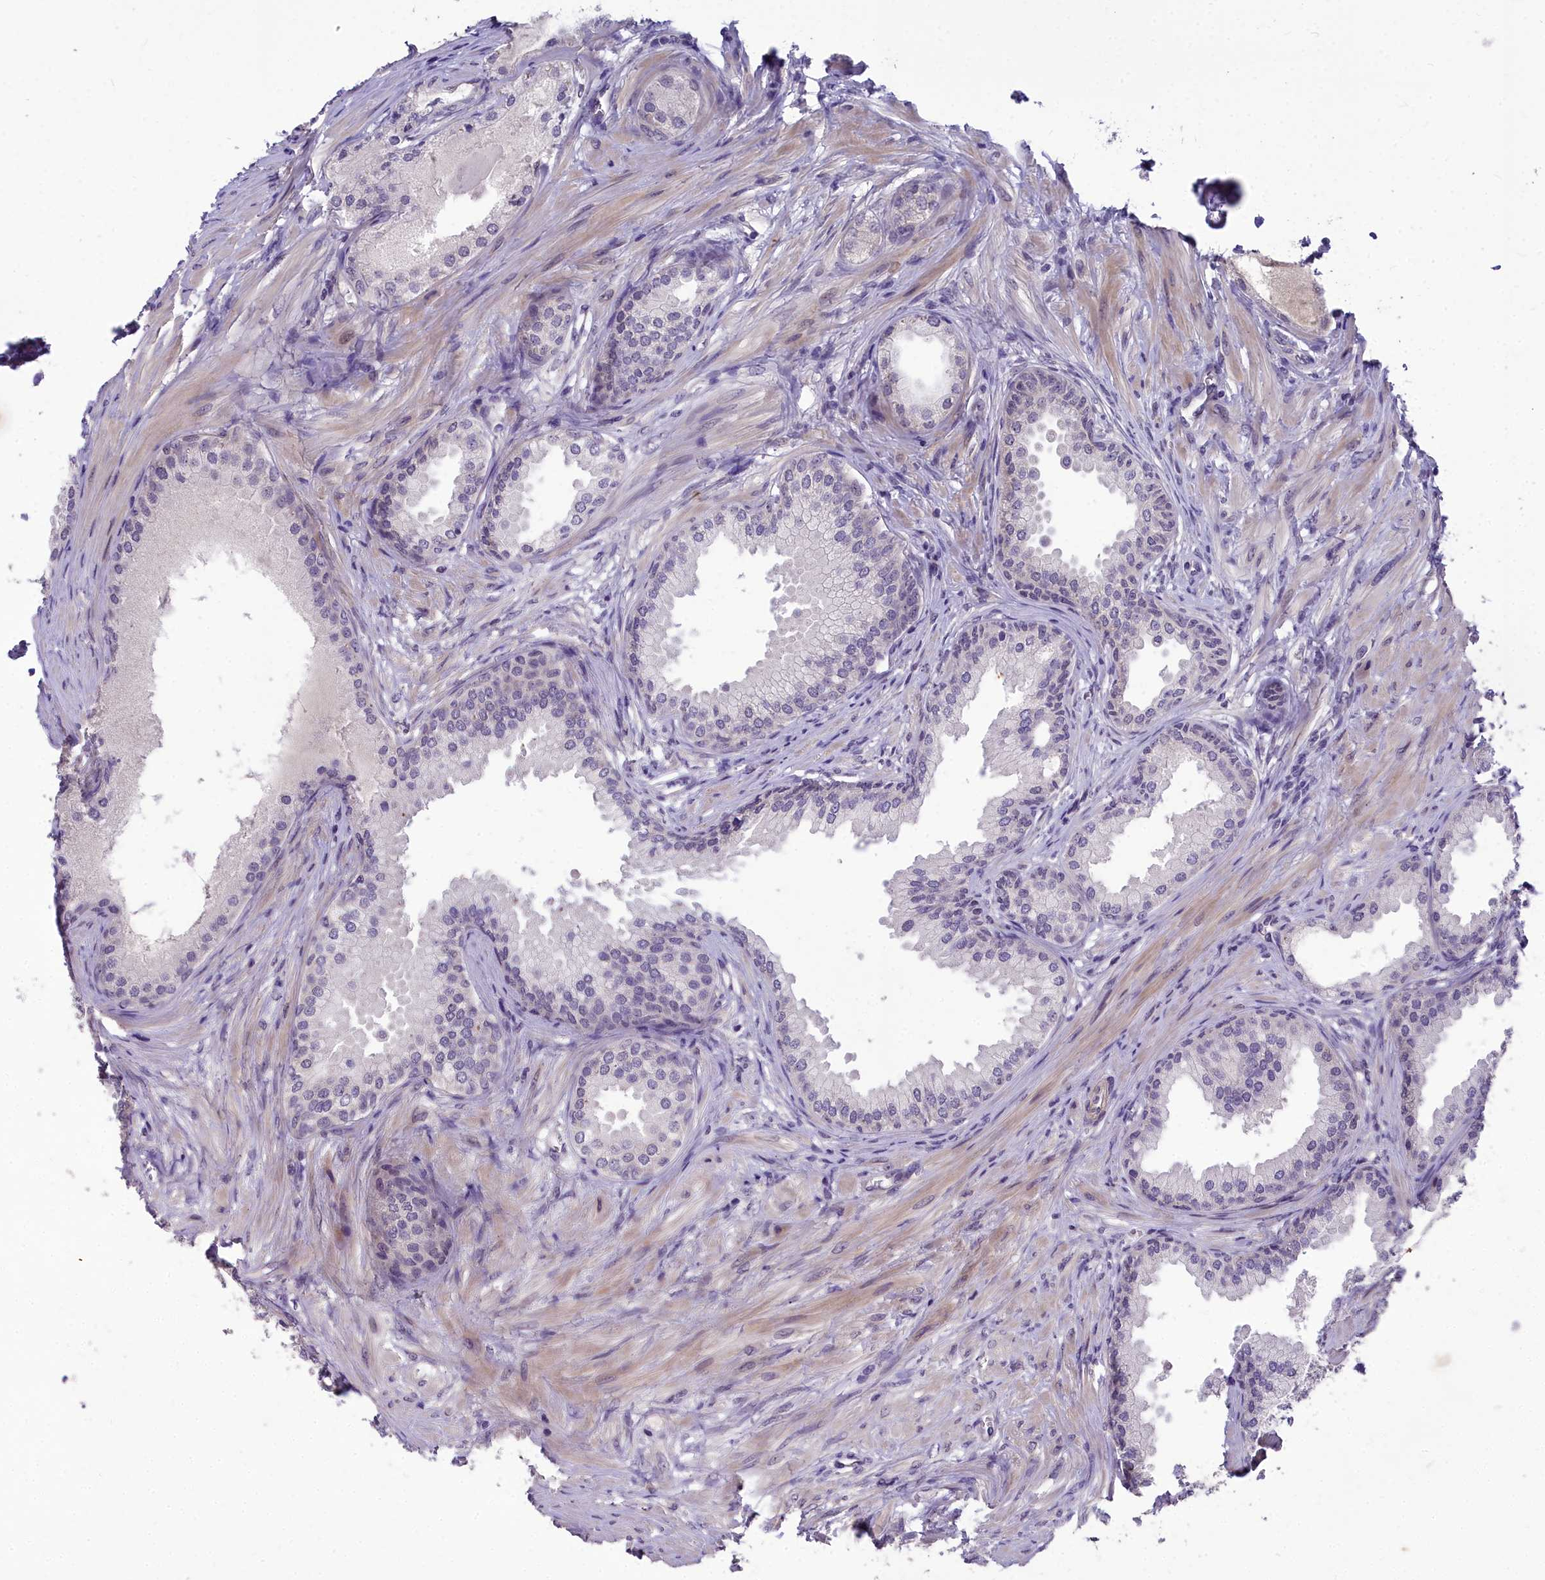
{"staining": {"intensity": "negative", "quantity": "none", "location": "none"}, "tissue": "prostate cancer", "cell_type": "Tumor cells", "image_type": "cancer", "snomed": [{"axis": "morphology", "description": "Adenocarcinoma, High grade"}, {"axis": "topography", "description": "Prostate"}], "caption": "An image of prostate cancer stained for a protein displays no brown staining in tumor cells.", "gene": "ZNF333", "patient": {"sex": "male", "age": 59}}